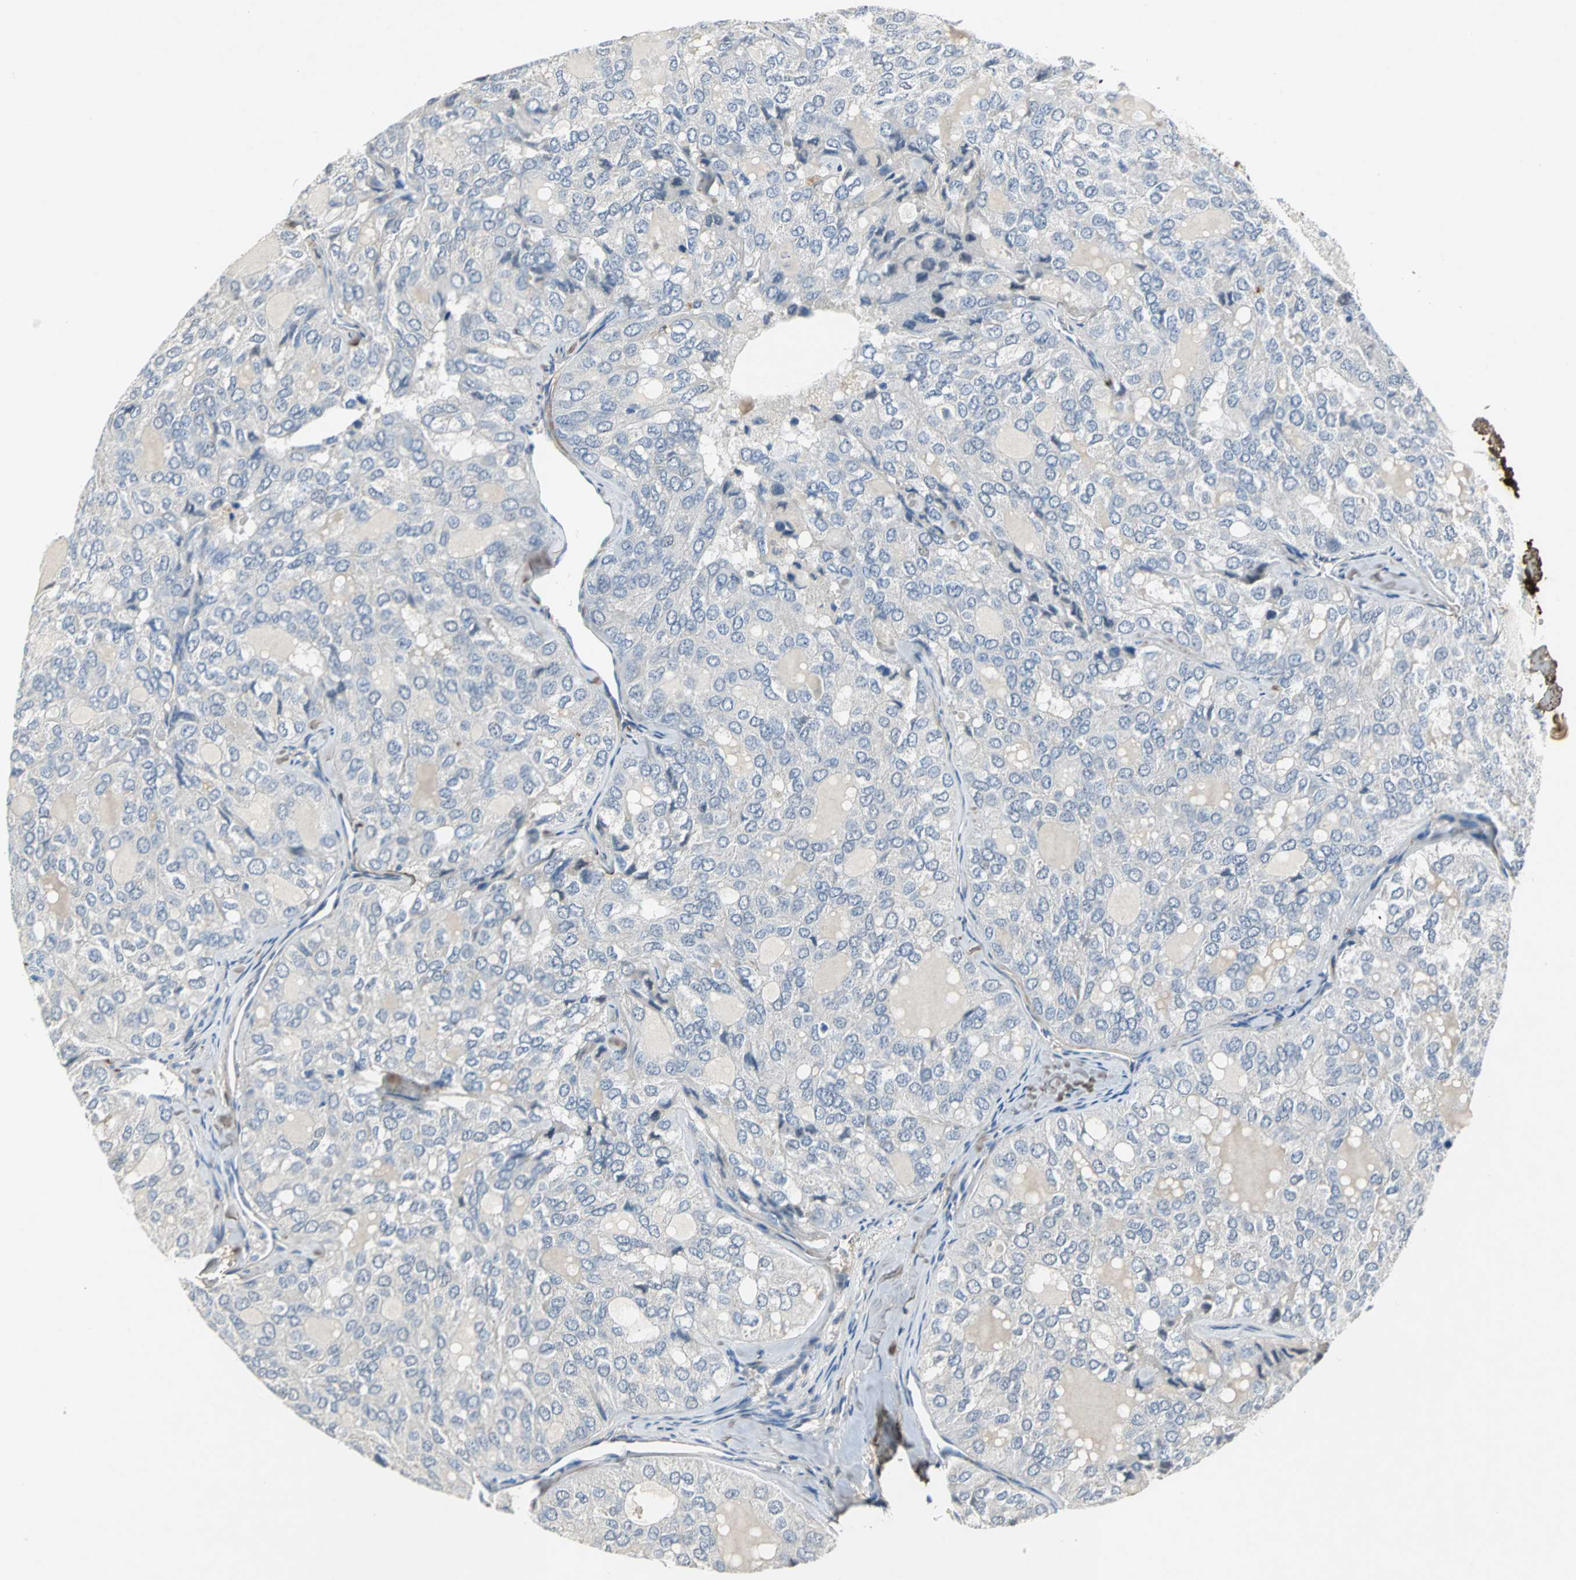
{"staining": {"intensity": "negative", "quantity": "none", "location": "none"}, "tissue": "thyroid cancer", "cell_type": "Tumor cells", "image_type": "cancer", "snomed": [{"axis": "morphology", "description": "Follicular adenoma carcinoma, NOS"}, {"axis": "topography", "description": "Thyroid gland"}], "caption": "This is an IHC histopathology image of thyroid cancer. There is no expression in tumor cells.", "gene": "EFNB3", "patient": {"sex": "male", "age": 75}}